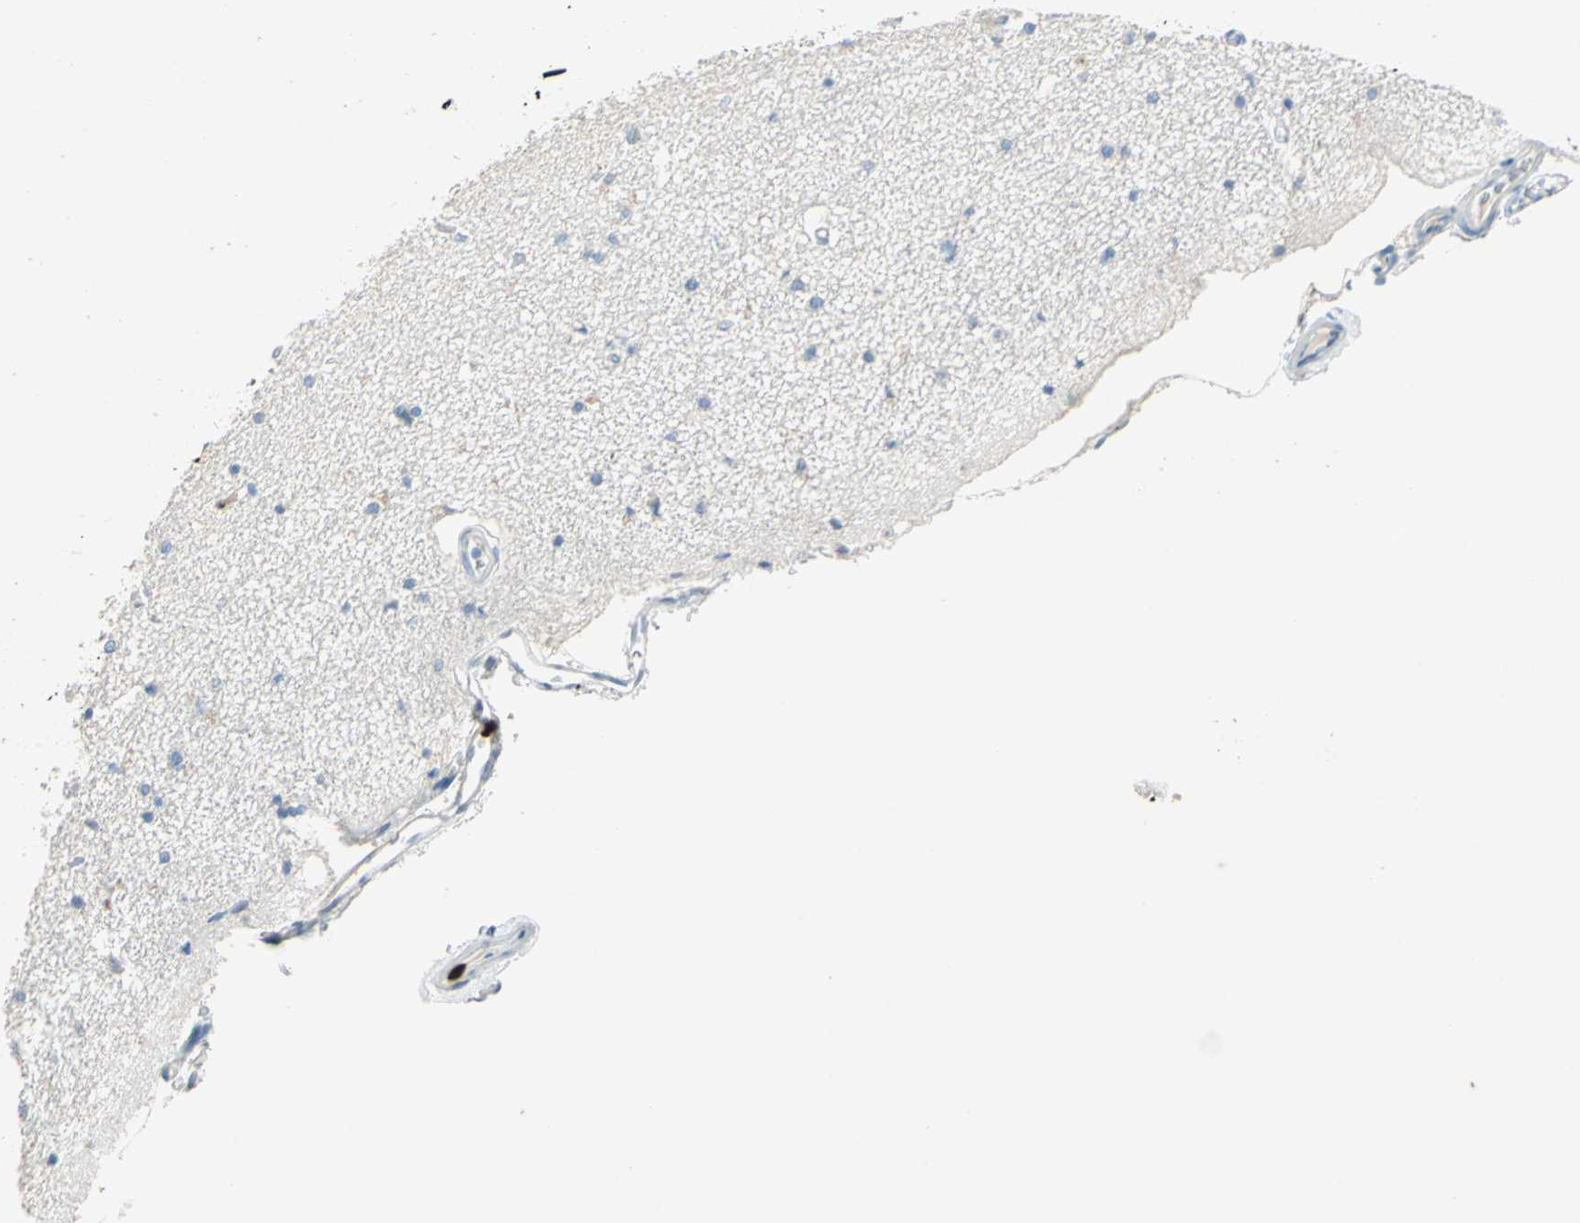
{"staining": {"intensity": "negative", "quantity": "none", "location": "none"}, "tissue": "hippocampus", "cell_type": "Glial cells", "image_type": "normal", "snomed": [{"axis": "morphology", "description": "Normal tissue, NOS"}, {"axis": "topography", "description": "Hippocampus"}], "caption": "IHC photomicrograph of normal hippocampus stained for a protein (brown), which exhibits no positivity in glial cells. (Stains: DAB IHC with hematoxylin counter stain, Microscopy: brightfield microscopy at high magnification).", "gene": "NFKBIZ", "patient": {"sex": "female", "age": 54}}